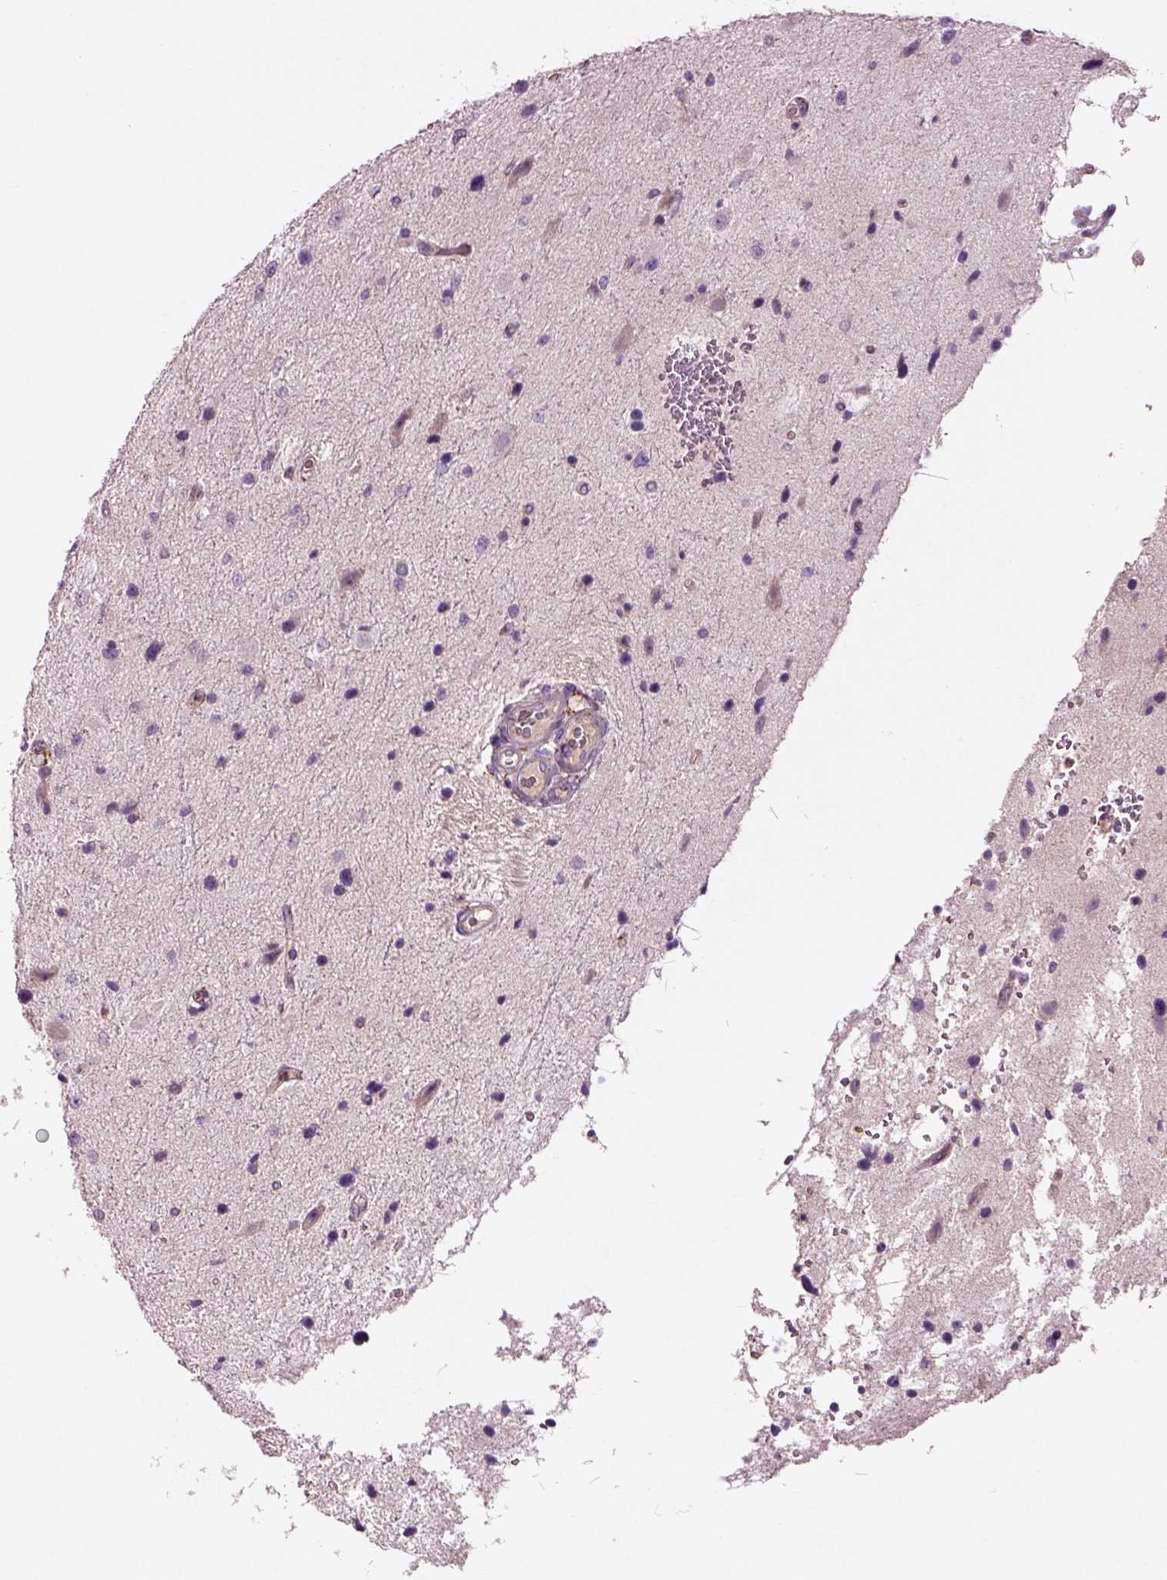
{"staining": {"intensity": "negative", "quantity": "none", "location": "none"}, "tissue": "glioma", "cell_type": "Tumor cells", "image_type": "cancer", "snomed": [{"axis": "morphology", "description": "Glioma, malignant, Low grade"}, {"axis": "topography", "description": "Brain"}], "caption": "Image shows no protein positivity in tumor cells of low-grade glioma (malignant) tissue.", "gene": "SLC25A24", "patient": {"sex": "female", "age": 32}}